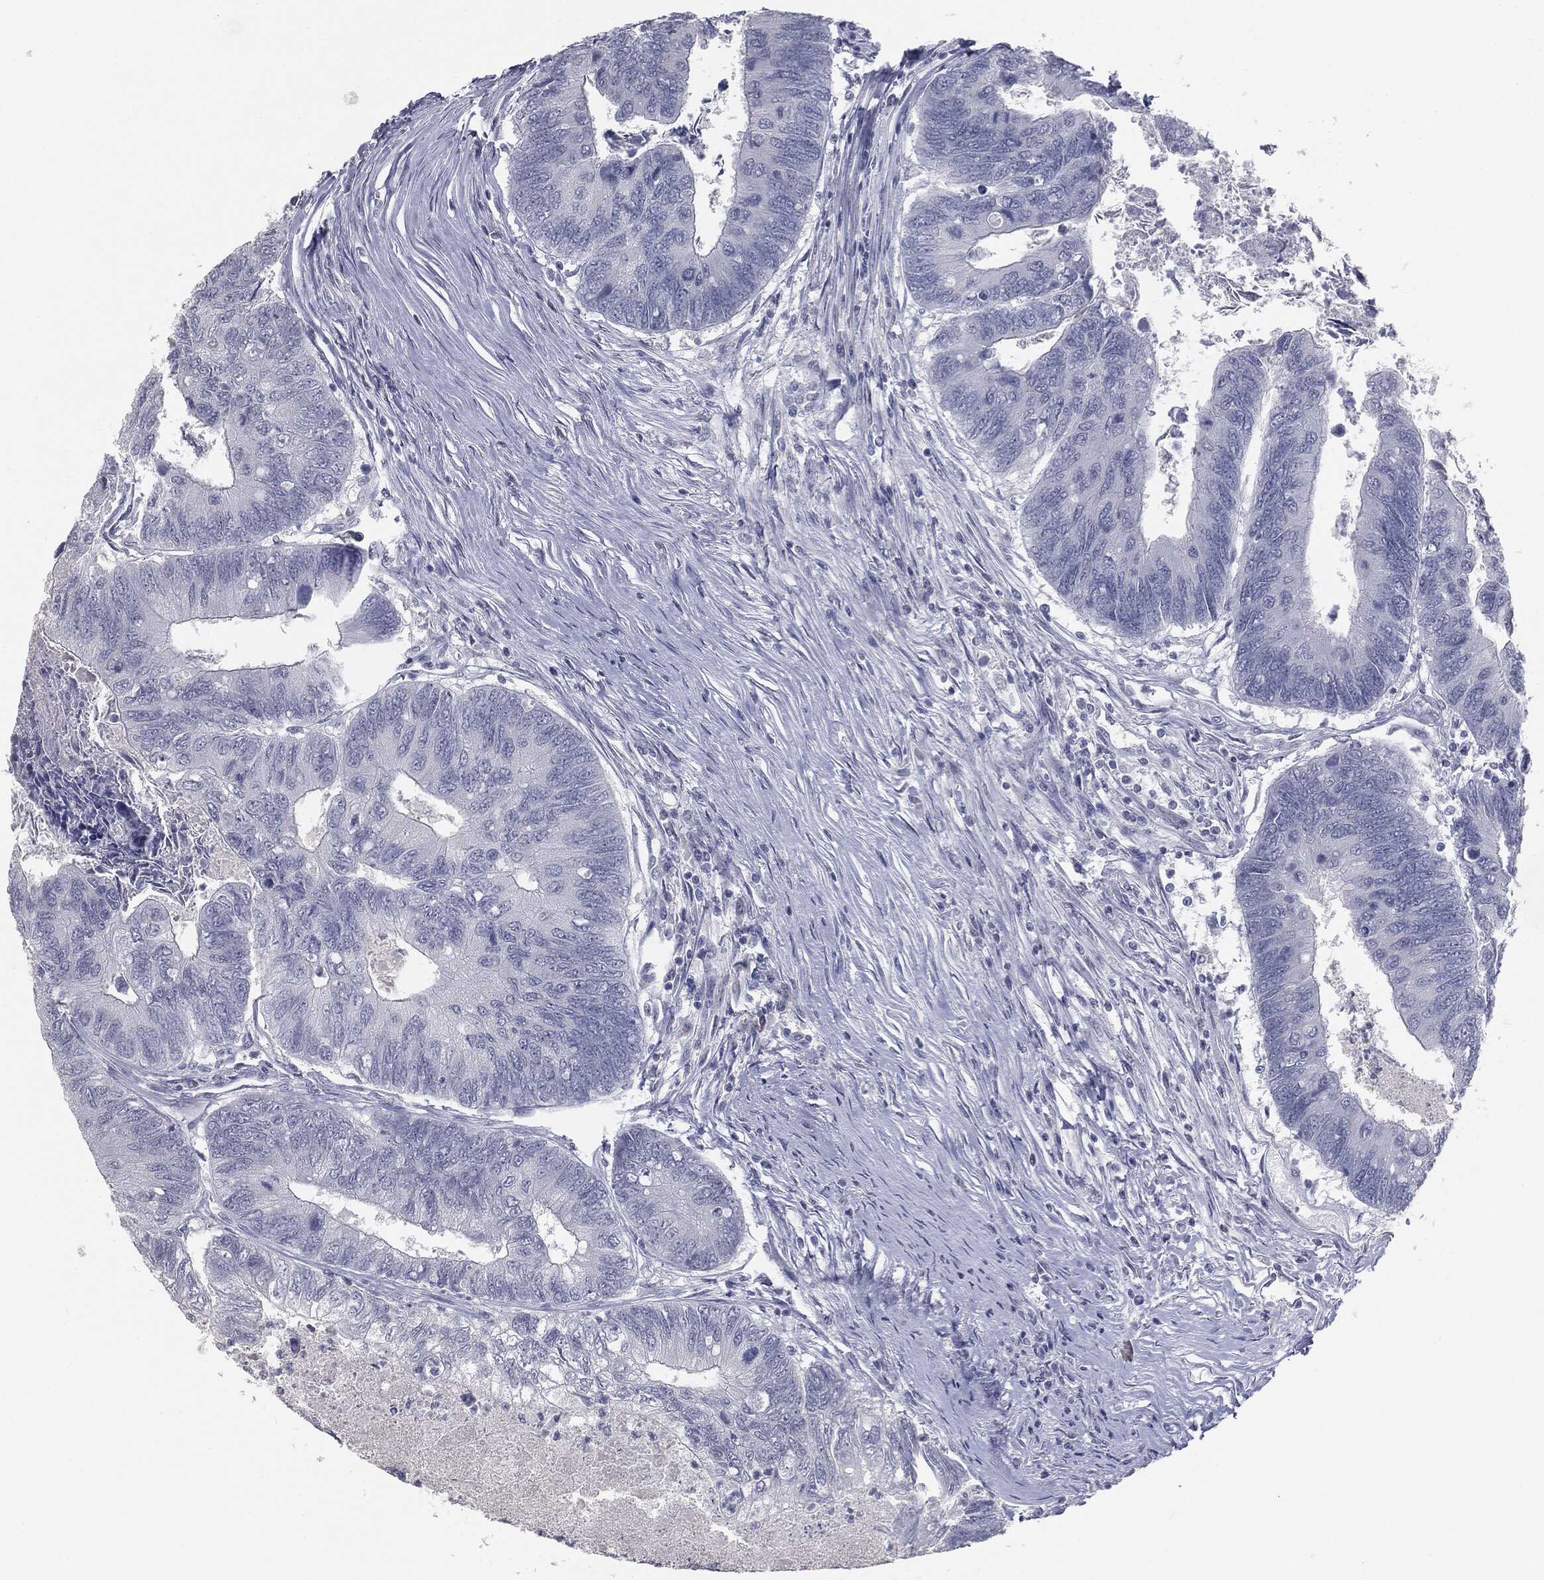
{"staining": {"intensity": "negative", "quantity": "none", "location": "none"}, "tissue": "colorectal cancer", "cell_type": "Tumor cells", "image_type": "cancer", "snomed": [{"axis": "morphology", "description": "Adenocarcinoma, NOS"}, {"axis": "topography", "description": "Colon"}], "caption": "Tumor cells show no significant expression in colorectal cancer (adenocarcinoma).", "gene": "PRAME", "patient": {"sex": "female", "age": 67}}